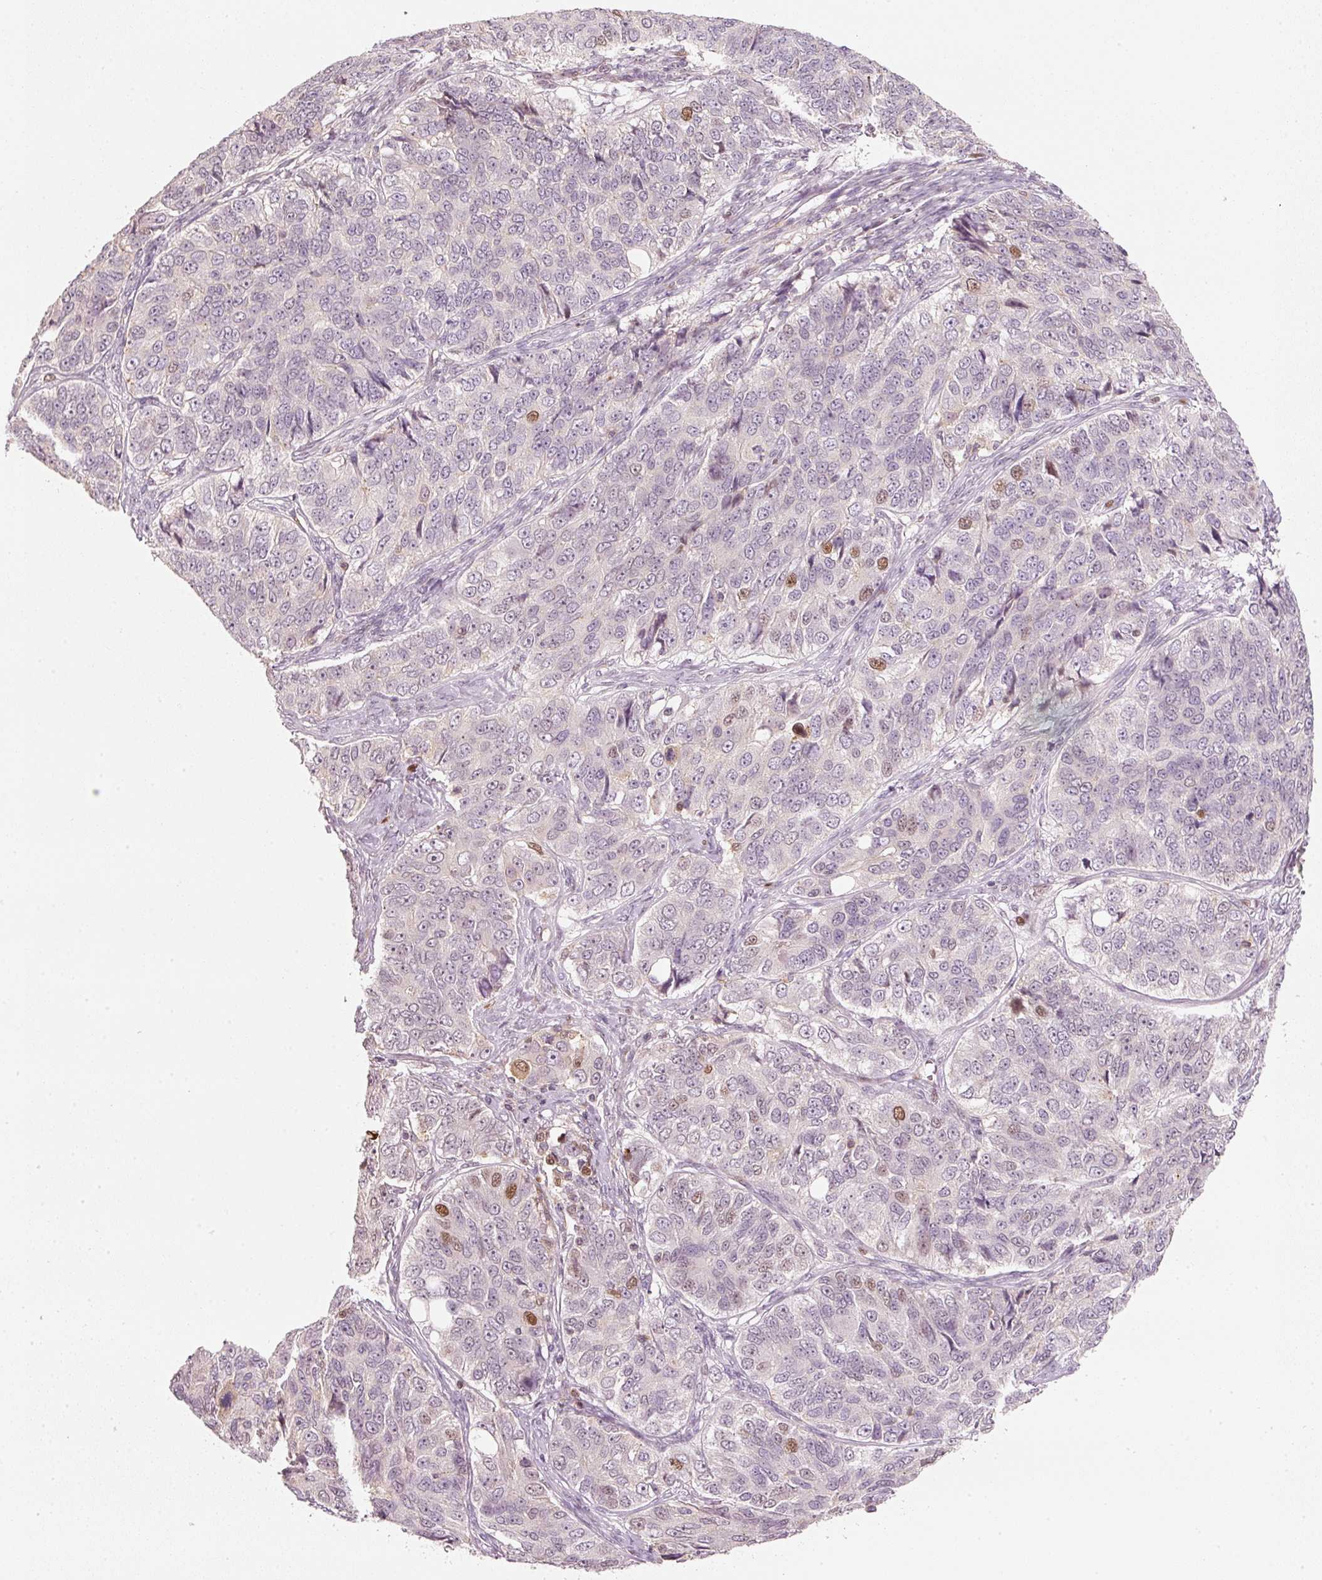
{"staining": {"intensity": "moderate", "quantity": "<25%", "location": "nuclear"}, "tissue": "ovarian cancer", "cell_type": "Tumor cells", "image_type": "cancer", "snomed": [{"axis": "morphology", "description": "Carcinoma, endometroid"}, {"axis": "topography", "description": "Ovary"}], "caption": "Immunohistochemistry (IHC) micrograph of ovarian endometroid carcinoma stained for a protein (brown), which reveals low levels of moderate nuclear positivity in about <25% of tumor cells.", "gene": "TREX2", "patient": {"sex": "female", "age": 51}}